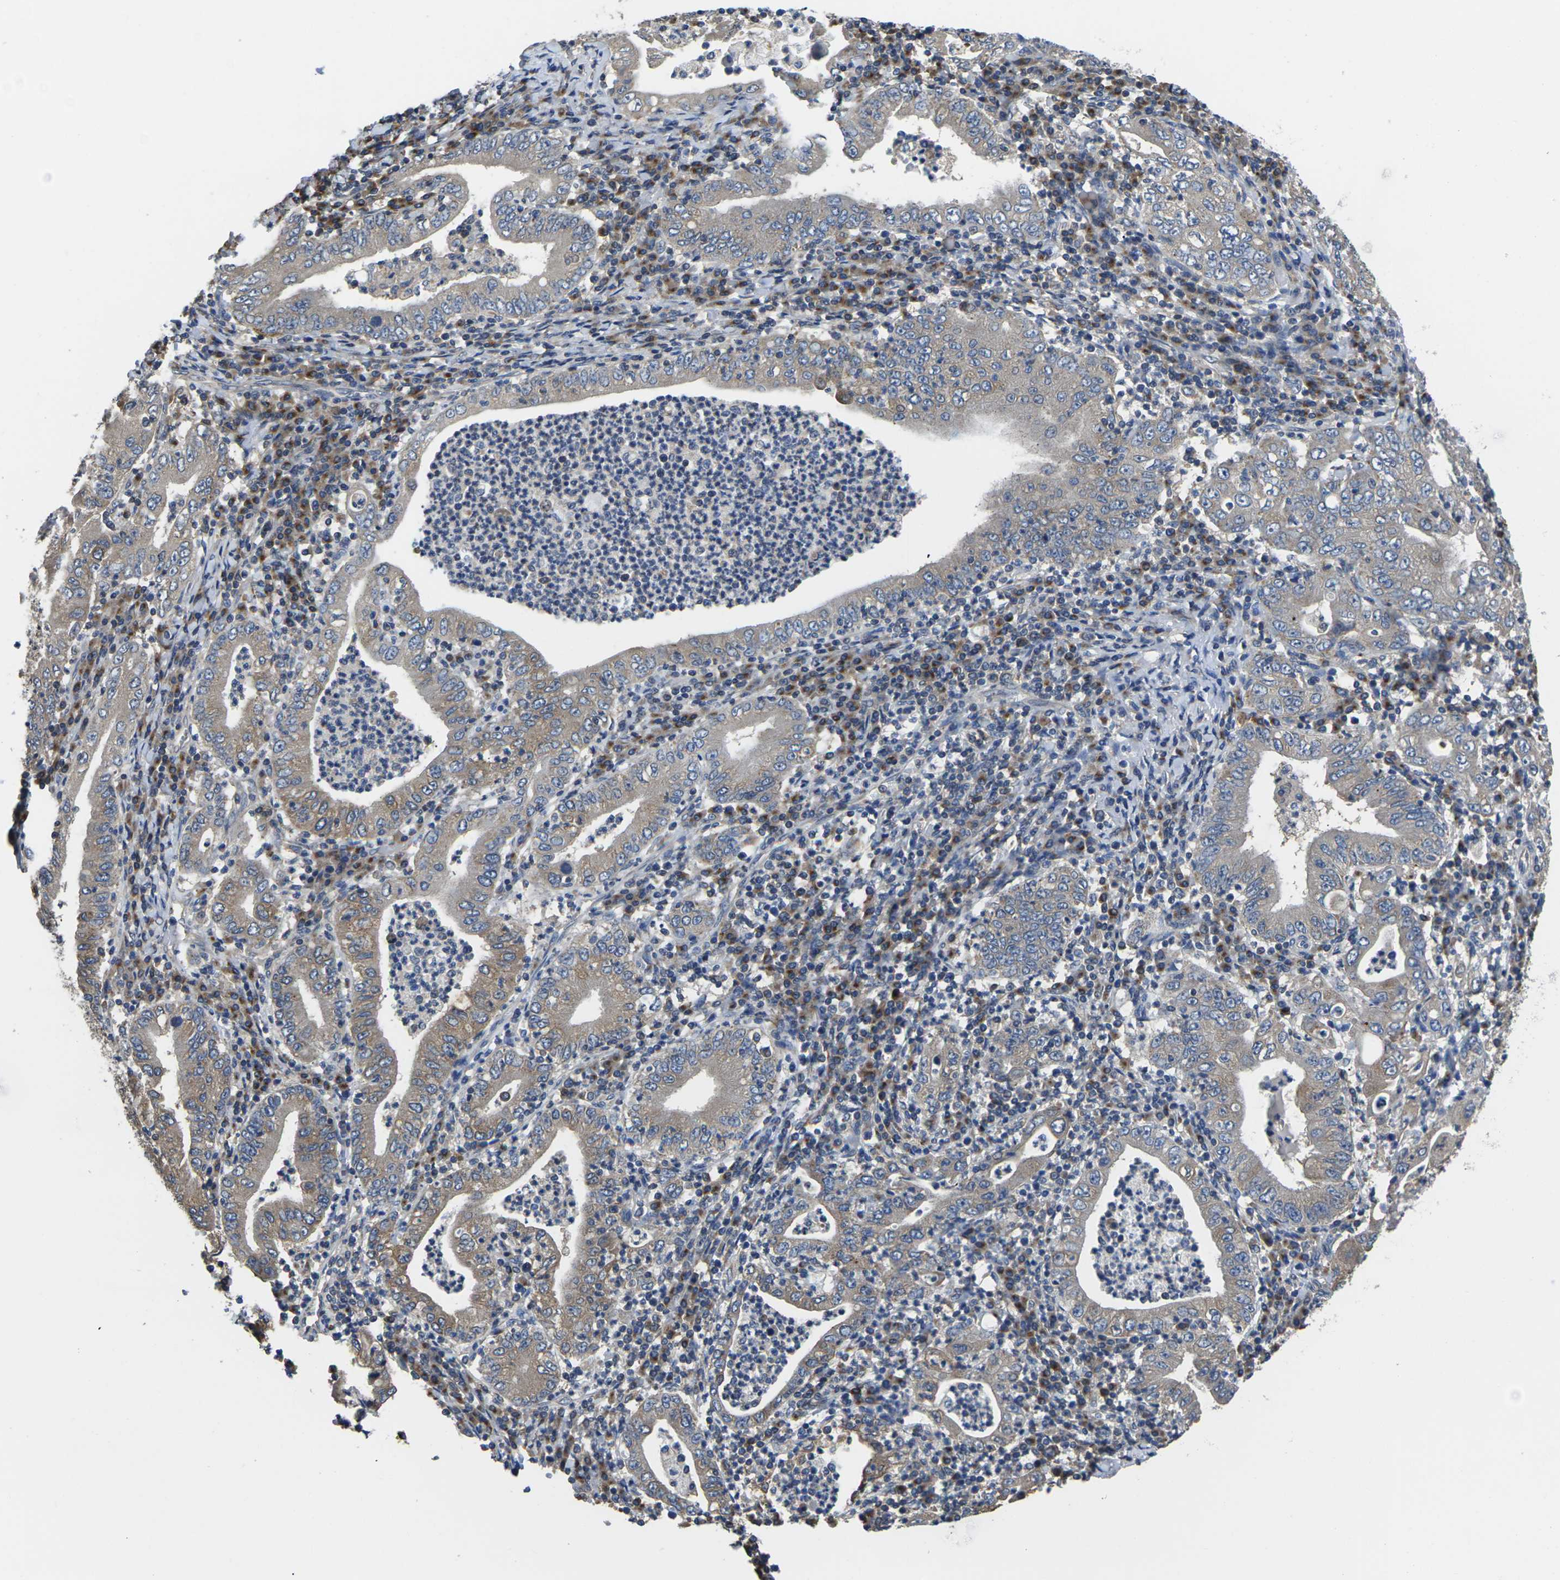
{"staining": {"intensity": "weak", "quantity": "<25%", "location": "cytoplasmic/membranous"}, "tissue": "stomach cancer", "cell_type": "Tumor cells", "image_type": "cancer", "snomed": [{"axis": "morphology", "description": "Normal tissue, NOS"}, {"axis": "morphology", "description": "Adenocarcinoma, NOS"}, {"axis": "topography", "description": "Esophagus"}, {"axis": "topography", "description": "Stomach, upper"}, {"axis": "topography", "description": "Peripheral nerve tissue"}], "caption": "DAB (3,3'-diaminobenzidine) immunohistochemical staining of adenocarcinoma (stomach) displays no significant staining in tumor cells.", "gene": "TMCC2", "patient": {"sex": "male", "age": 62}}